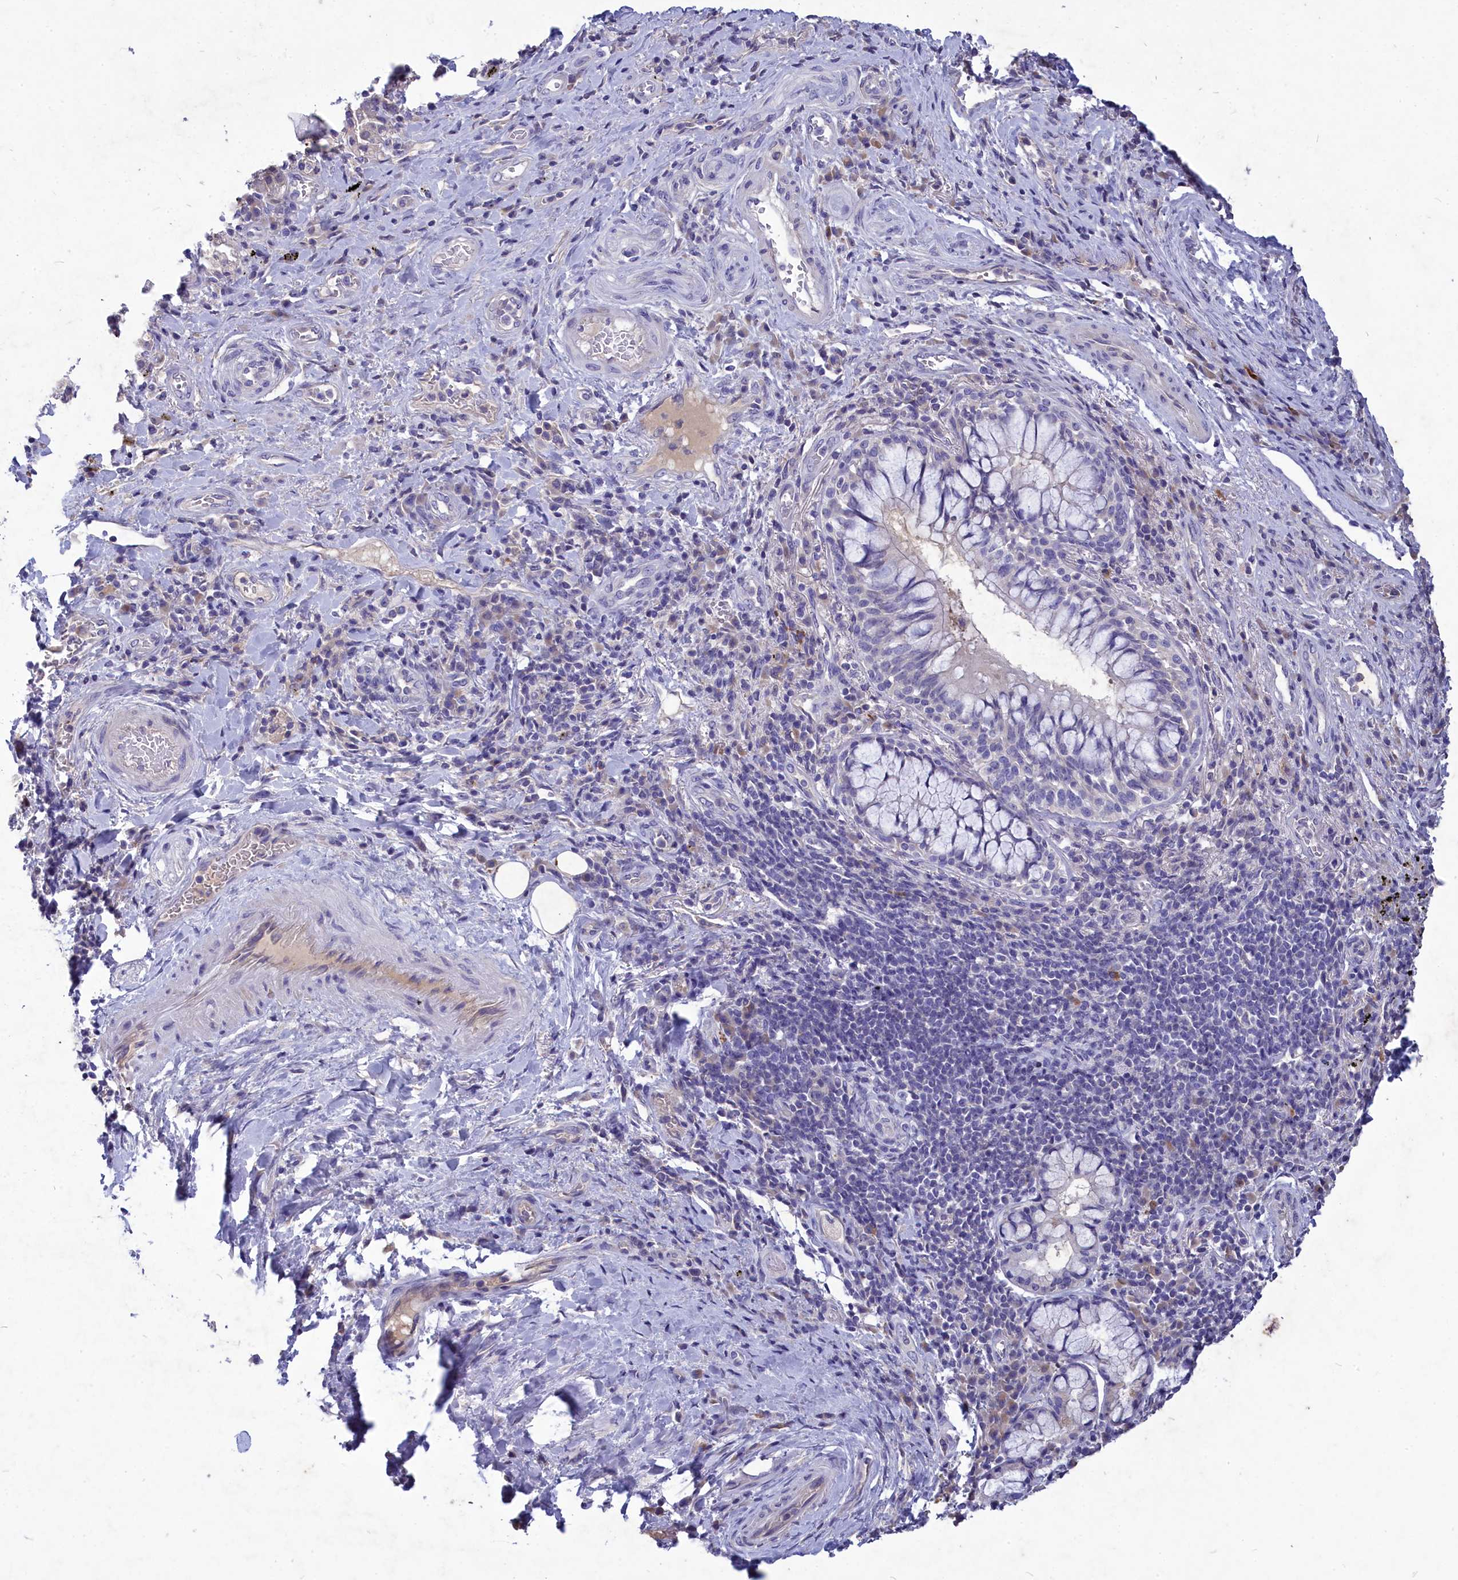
{"staining": {"intensity": "negative", "quantity": "none", "location": "none"}, "tissue": "adipose tissue", "cell_type": "Adipocytes", "image_type": "normal", "snomed": [{"axis": "morphology", "description": "Normal tissue, NOS"}, {"axis": "morphology", "description": "Squamous cell carcinoma, NOS"}, {"axis": "topography", "description": "Bronchus"}, {"axis": "topography", "description": "Lung"}], "caption": "DAB immunohistochemical staining of normal adipose tissue reveals no significant expression in adipocytes.", "gene": "DEFB119", "patient": {"sex": "male", "age": 64}}